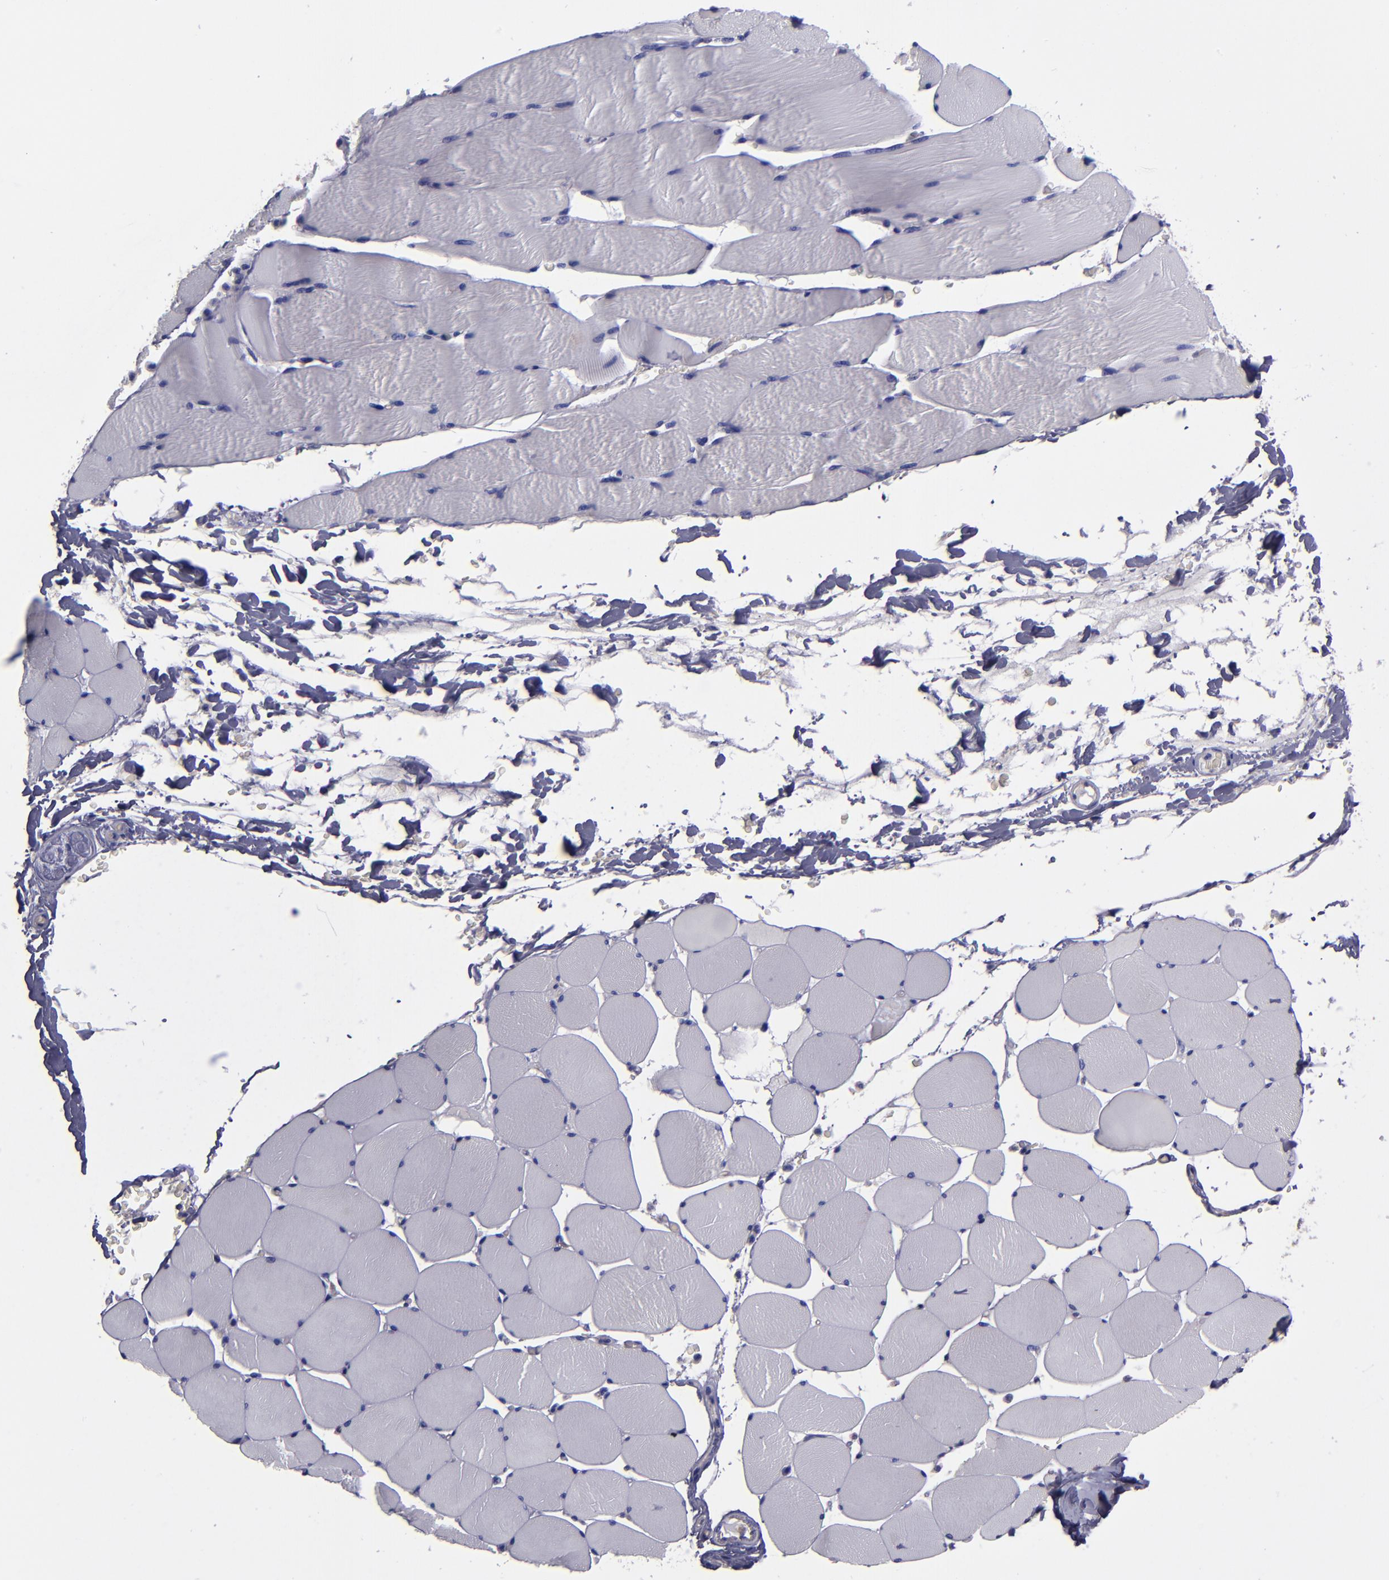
{"staining": {"intensity": "negative", "quantity": "none", "location": "none"}, "tissue": "skeletal muscle", "cell_type": "Myocytes", "image_type": "normal", "snomed": [{"axis": "morphology", "description": "Normal tissue, NOS"}, {"axis": "topography", "description": "Skeletal muscle"}], "caption": "Image shows no protein expression in myocytes of benign skeletal muscle.", "gene": "CARS1", "patient": {"sex": "male", "age": 62}}